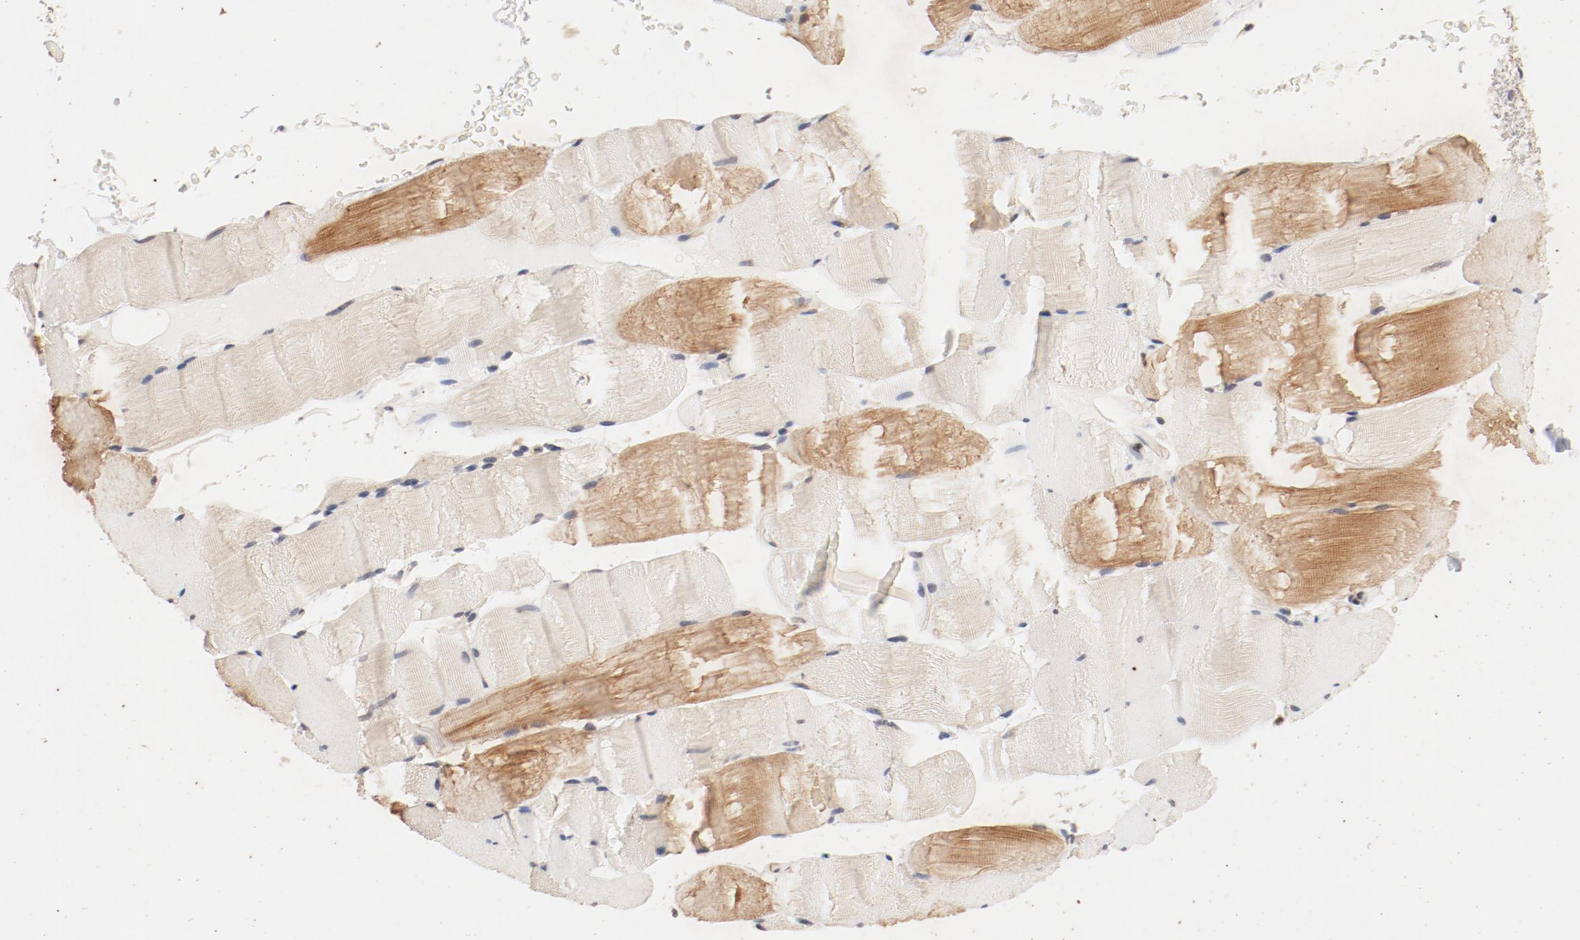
{"staining": {"intensity": "moderate", "quantity": "<25%", "location": "cytoplasmic/membranous"}, "tissue": "skeletal muscle", "cell_type": "Myocytes", "image_type": "normal", "snomed": [{"axis": "morphology", "description": "Normal tissue, NOS"}, {"axis": "topography", "description": "Skeletal muscle"}], "caption": "About <25% of myocytes in normal human skeletal muscle demonstrate moderate cytoplasmic/membranous protein staining as visualized by brown immunohistochemical staining.", "gene": "UBE2J1", "patient": {"sex": "male", "age": 62}}